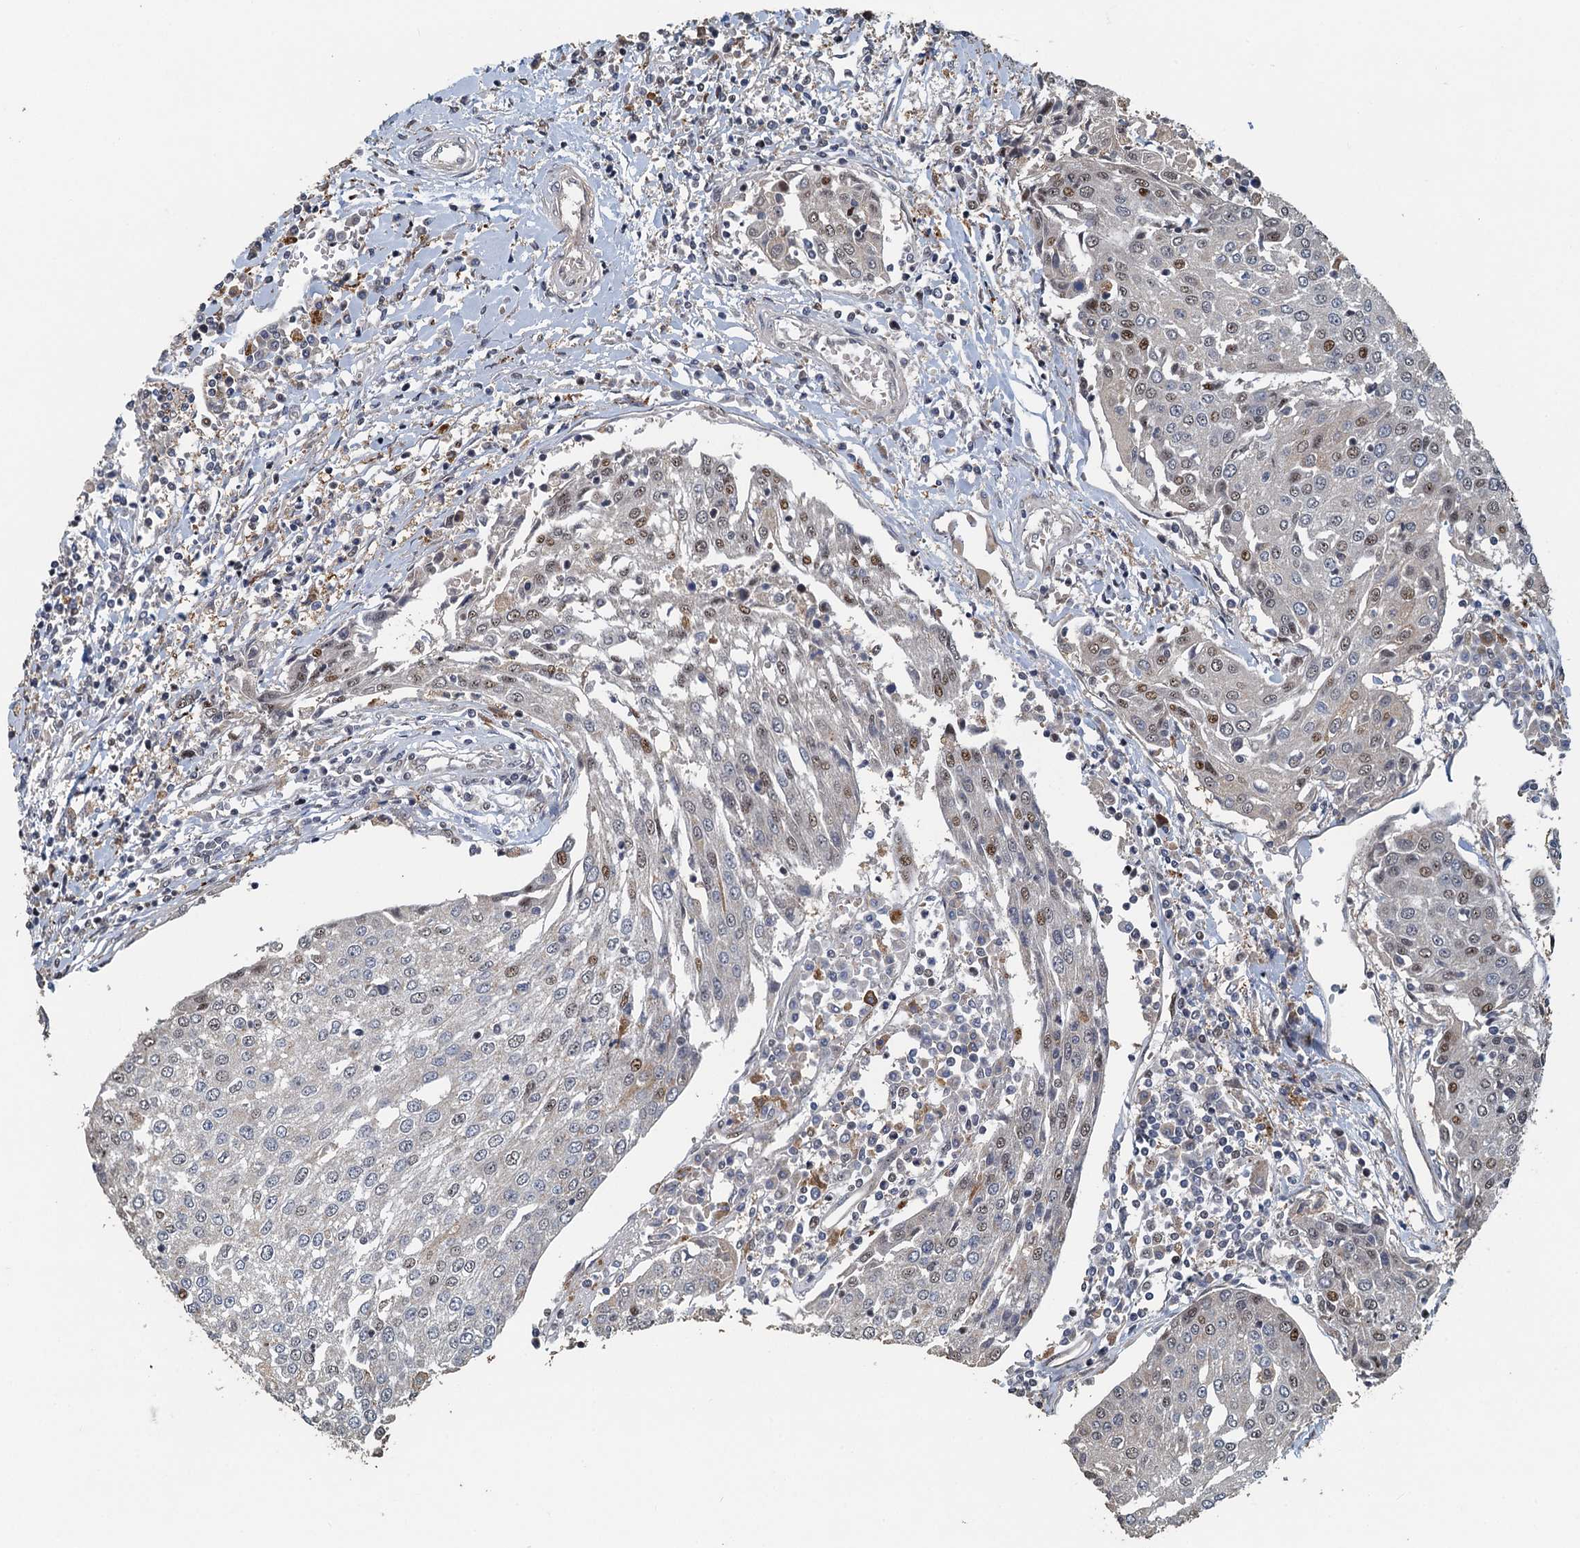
{"staining": {"intensity": "moderate", "quantity": "<25%", "location": "nuclear"}, "tissue": "urothelial cancer", "cell_type": "Tumor cells", "image_type": "cancer", "snomed": [{"axis": "morphology", "description": "Urothelial carcinoma, High grade"}, {"axis": "topography", "description": "Urinary bladder"}], "caption": "Protein staining reveals moderate nuclear expression in approximately <25% of tumor cells in urothelial carcinoma (high-grade).", "gene": "AGRN", "patient": {"sex": "female", "age": 85}}